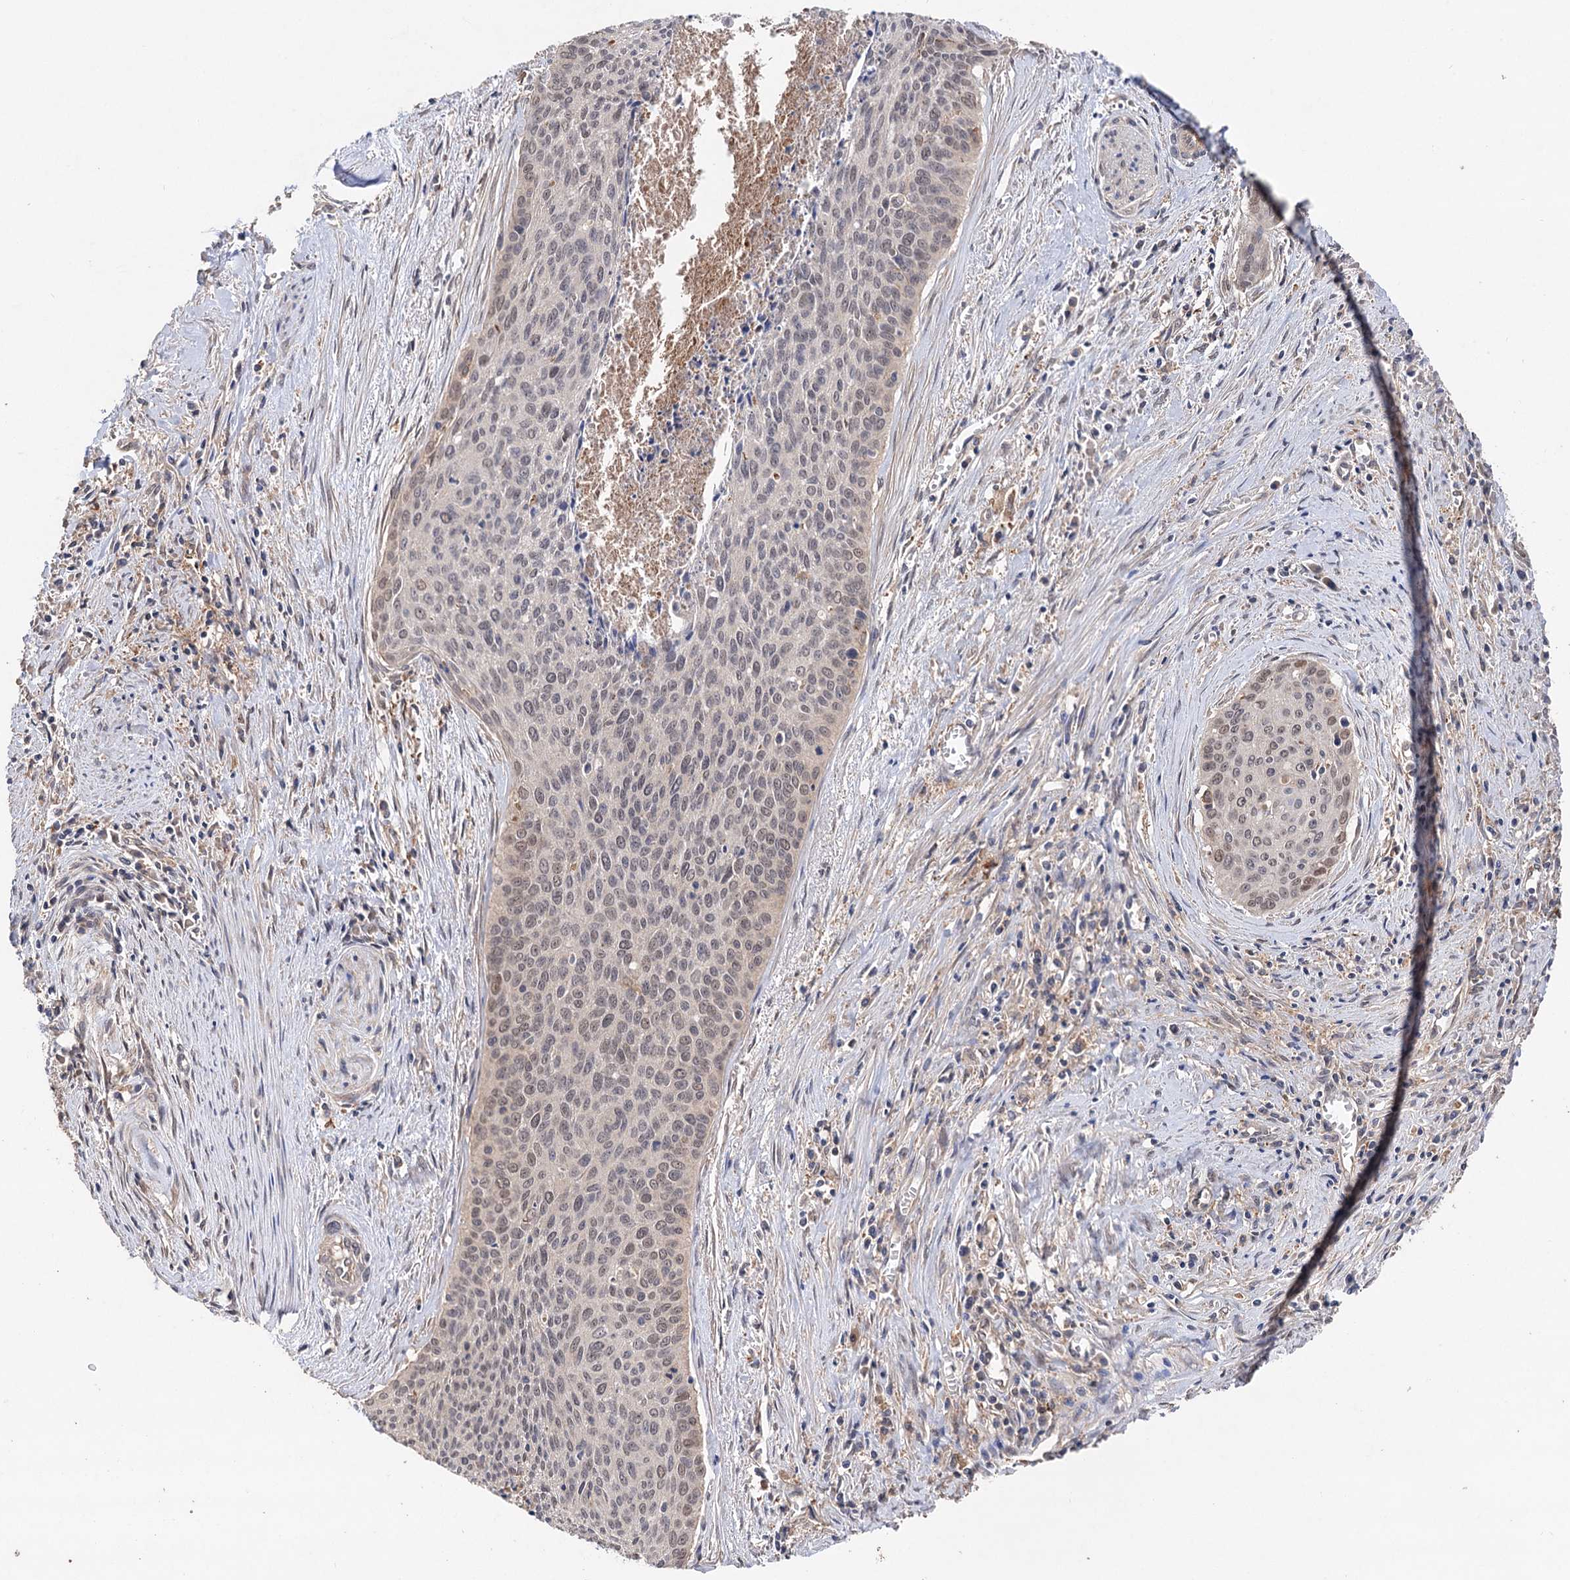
{"staining": {"intensity": "weak", "quantity": ">75%", "location": "nuclear"}, "tissue": "cervical cancer", "cell_type": "Tumor cells", "image_type": "cancer", "snomed": [{"axis": "morphology", "description": "Squamous cell carcinoma, NOS"}, {"axis": "topography", "description": "Cervix"}], "caption": "The image shows immunohistochemical staining of cervical squamous cell carcinoma. There is weak nuclear expression is seen in approximately >75% of tumor cells.", "gene": "NUDCD2", "patient": {"sex": "female", "age": 55}}